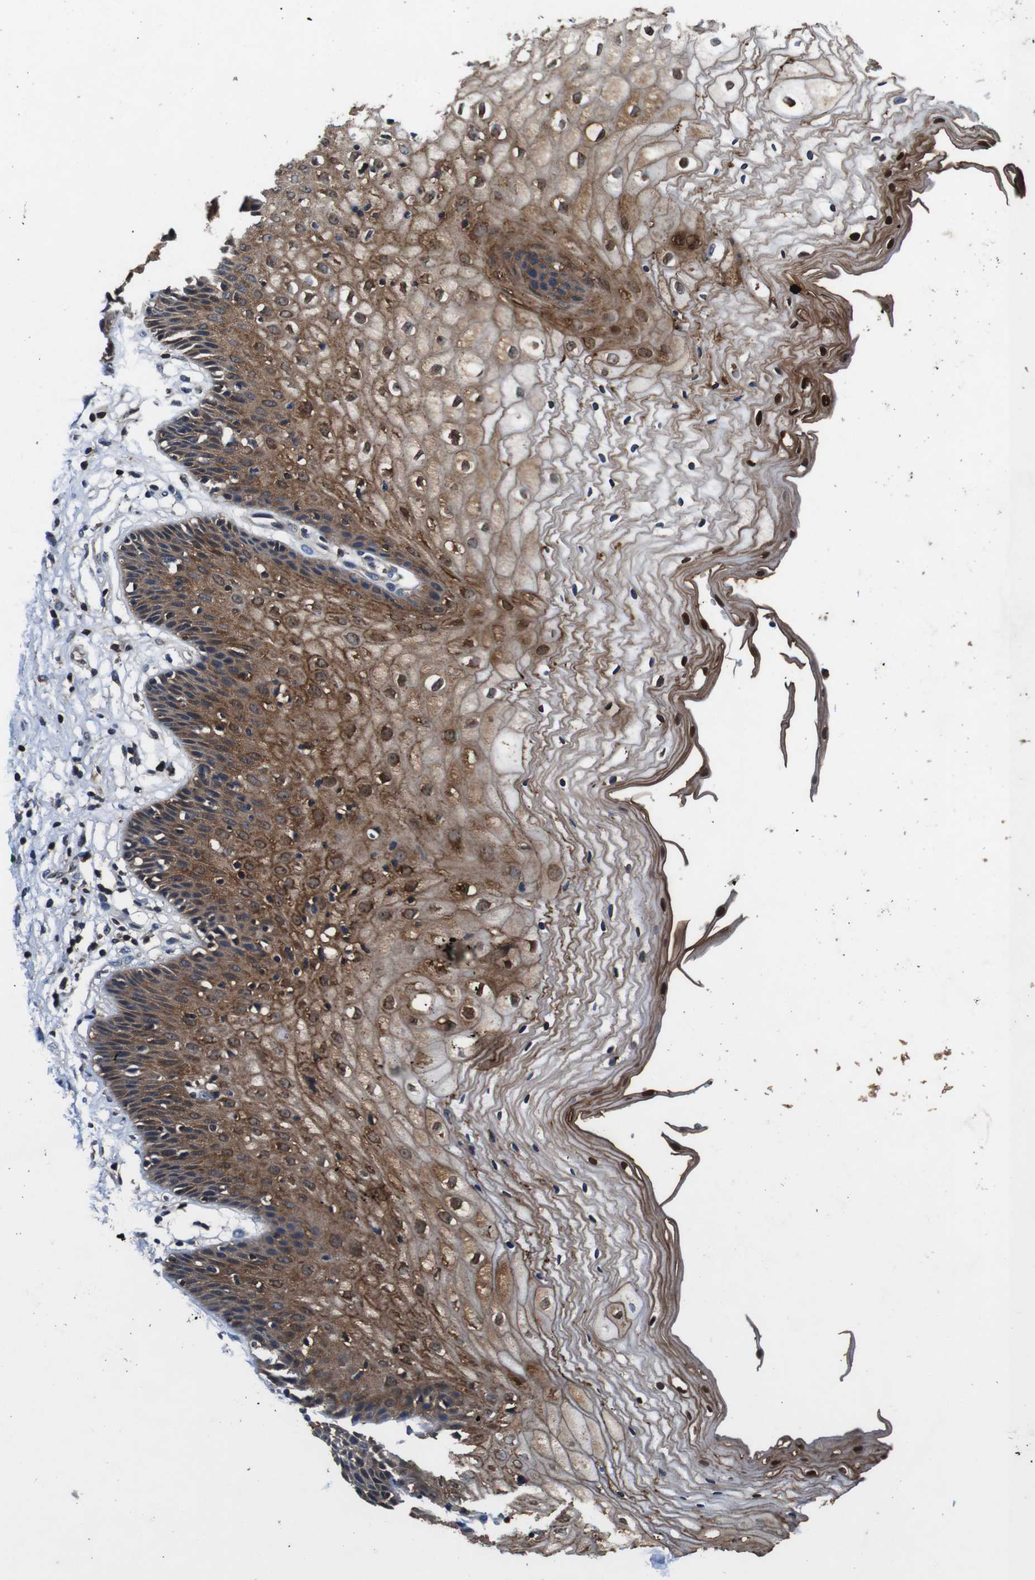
{"staining": {"intensity": "strong", "quantity": ">75%", "location": "cytoplasmic/membranous,nuclear"}, "tissue": "vagina", "cell_type": "Squamous epithelial cells", "image_type": "normal", "snomed": [{"axis": "morphology", "description": "Normal tissue, NOS"}, {"axis": "topography", "description": "Vagina"}], "caption": "Immunohistochemistry (DAB (3,3'-diaminobenzidine)) staining of unremarkable vagina shows strong cytoplasmic/membranous,nuclear protein positivity in about >75% of squamous epithelial cells.", "gene": "ANXA1", "patient": {"sex": "female", "age": 34}}